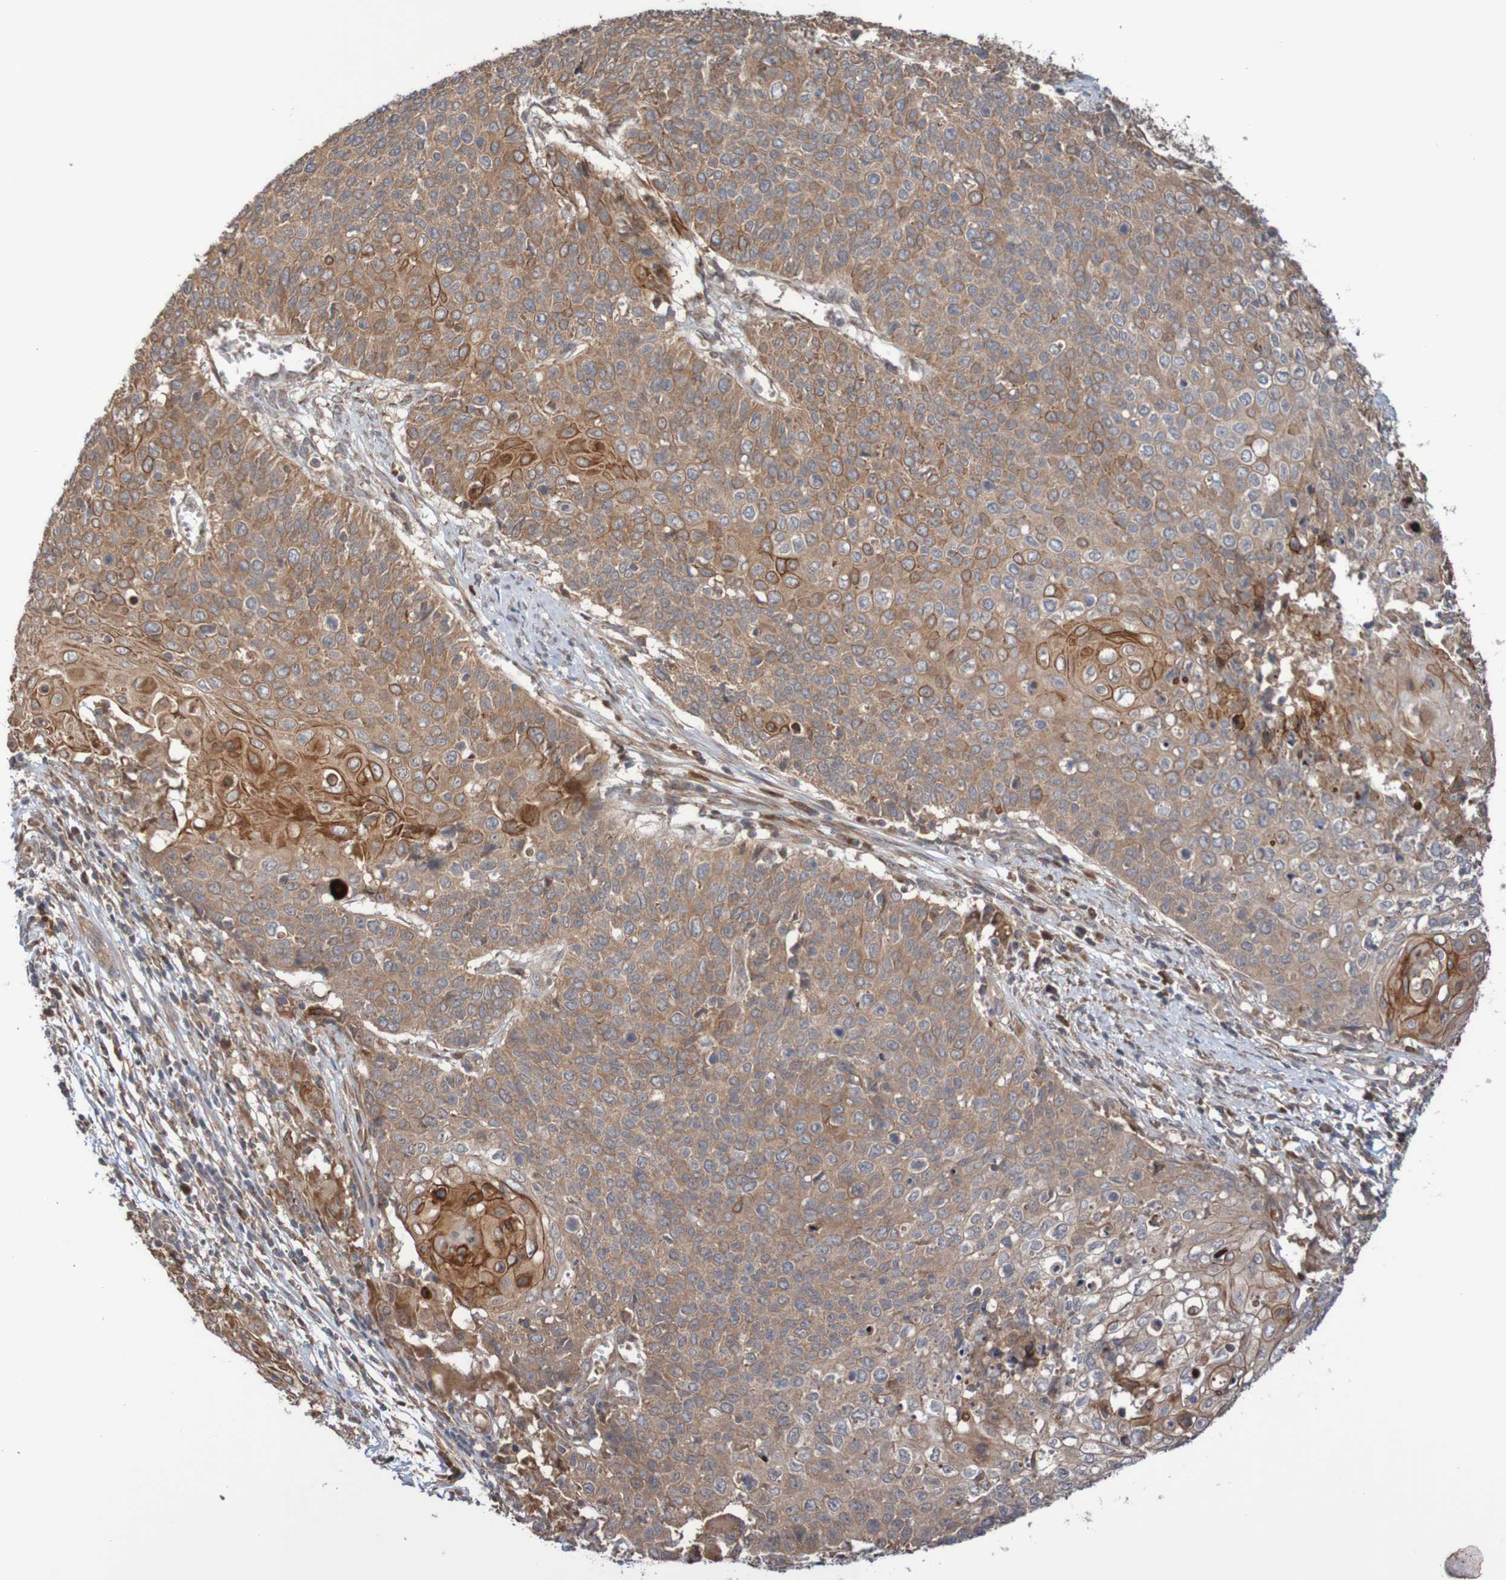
{"staining": {"intensity": "moderate", "quantity": ">75%", "location": "cytoplasmic/membranous"}, "tissue": "cervical cancer", "cell_type": "Tumor cells", "image_type": "cancer", "snomed": [{"axis": "morphology", "description": "Squamous cell carcinoma, NOS"}, {"axis": "topography", "description": "Cervix"}], "caption": "DAB immunohistochemical staining of human cervical cancer (squamous cell carcinoma) displays moderate cytoplasmic/membranous protein expression in approximately >75% of tumor cells.", "gene": "PHPT1", "patient": {"sex": "female", "age": 39}}